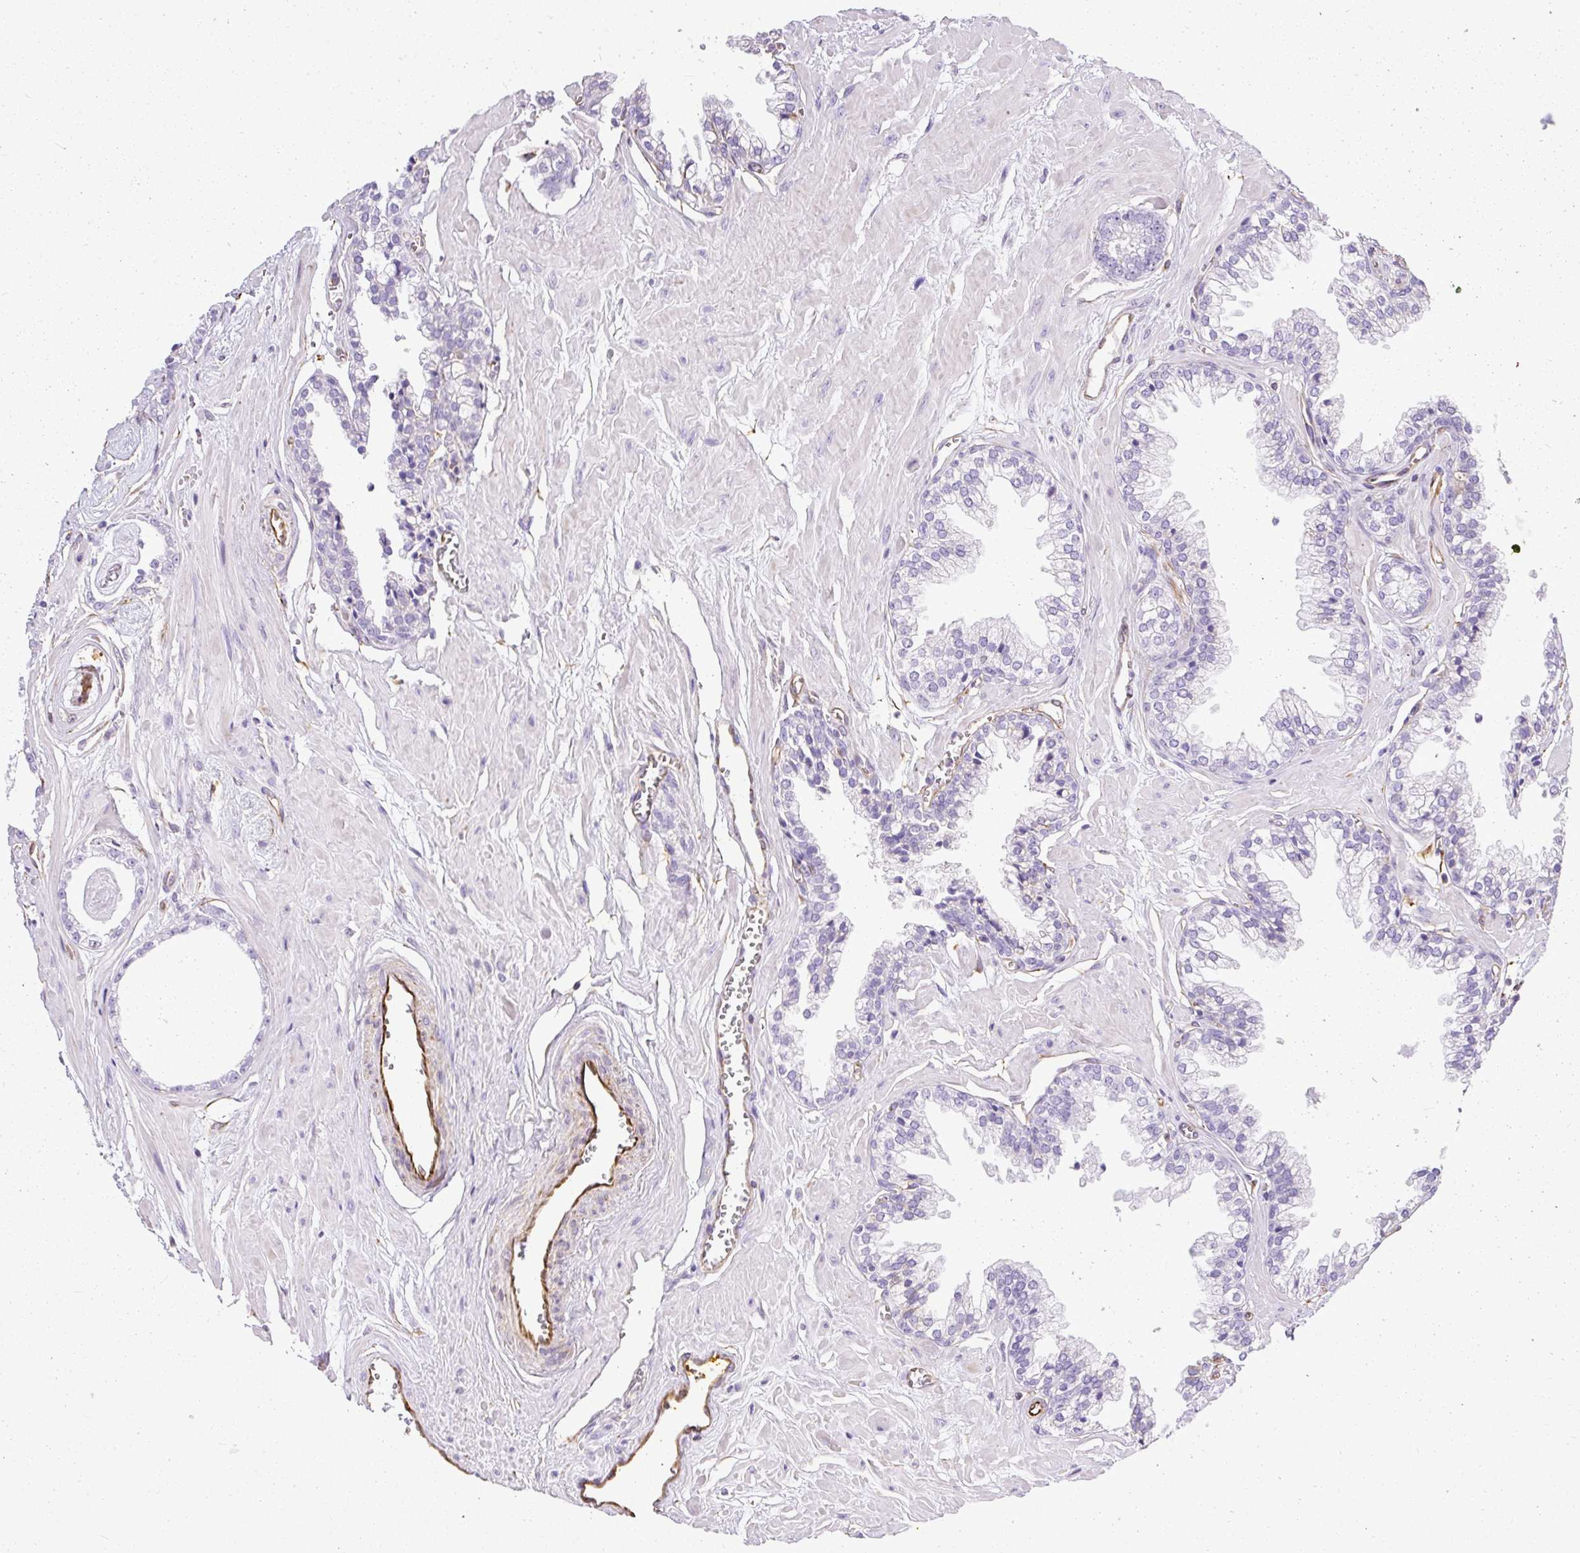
{"staining": {"intensity": "negative", "quantity": "none", "location": "none"}, "tissue": "prostate cancer", "cell_type": "Tumor cells", "image_type": "cancer", "snomed": [{"axis": "morphology", "description": "Adenocarcinoma, Low grade"}, {"axis": "topography", "description": "Prostate"}], "caption": "Protein analysis of low-grade adenocarcinoma (prostate) demonstrates no significant positivity in tumor cells.", "gene": "PLS1", "patient": {"sex": "male", "age": 60}}